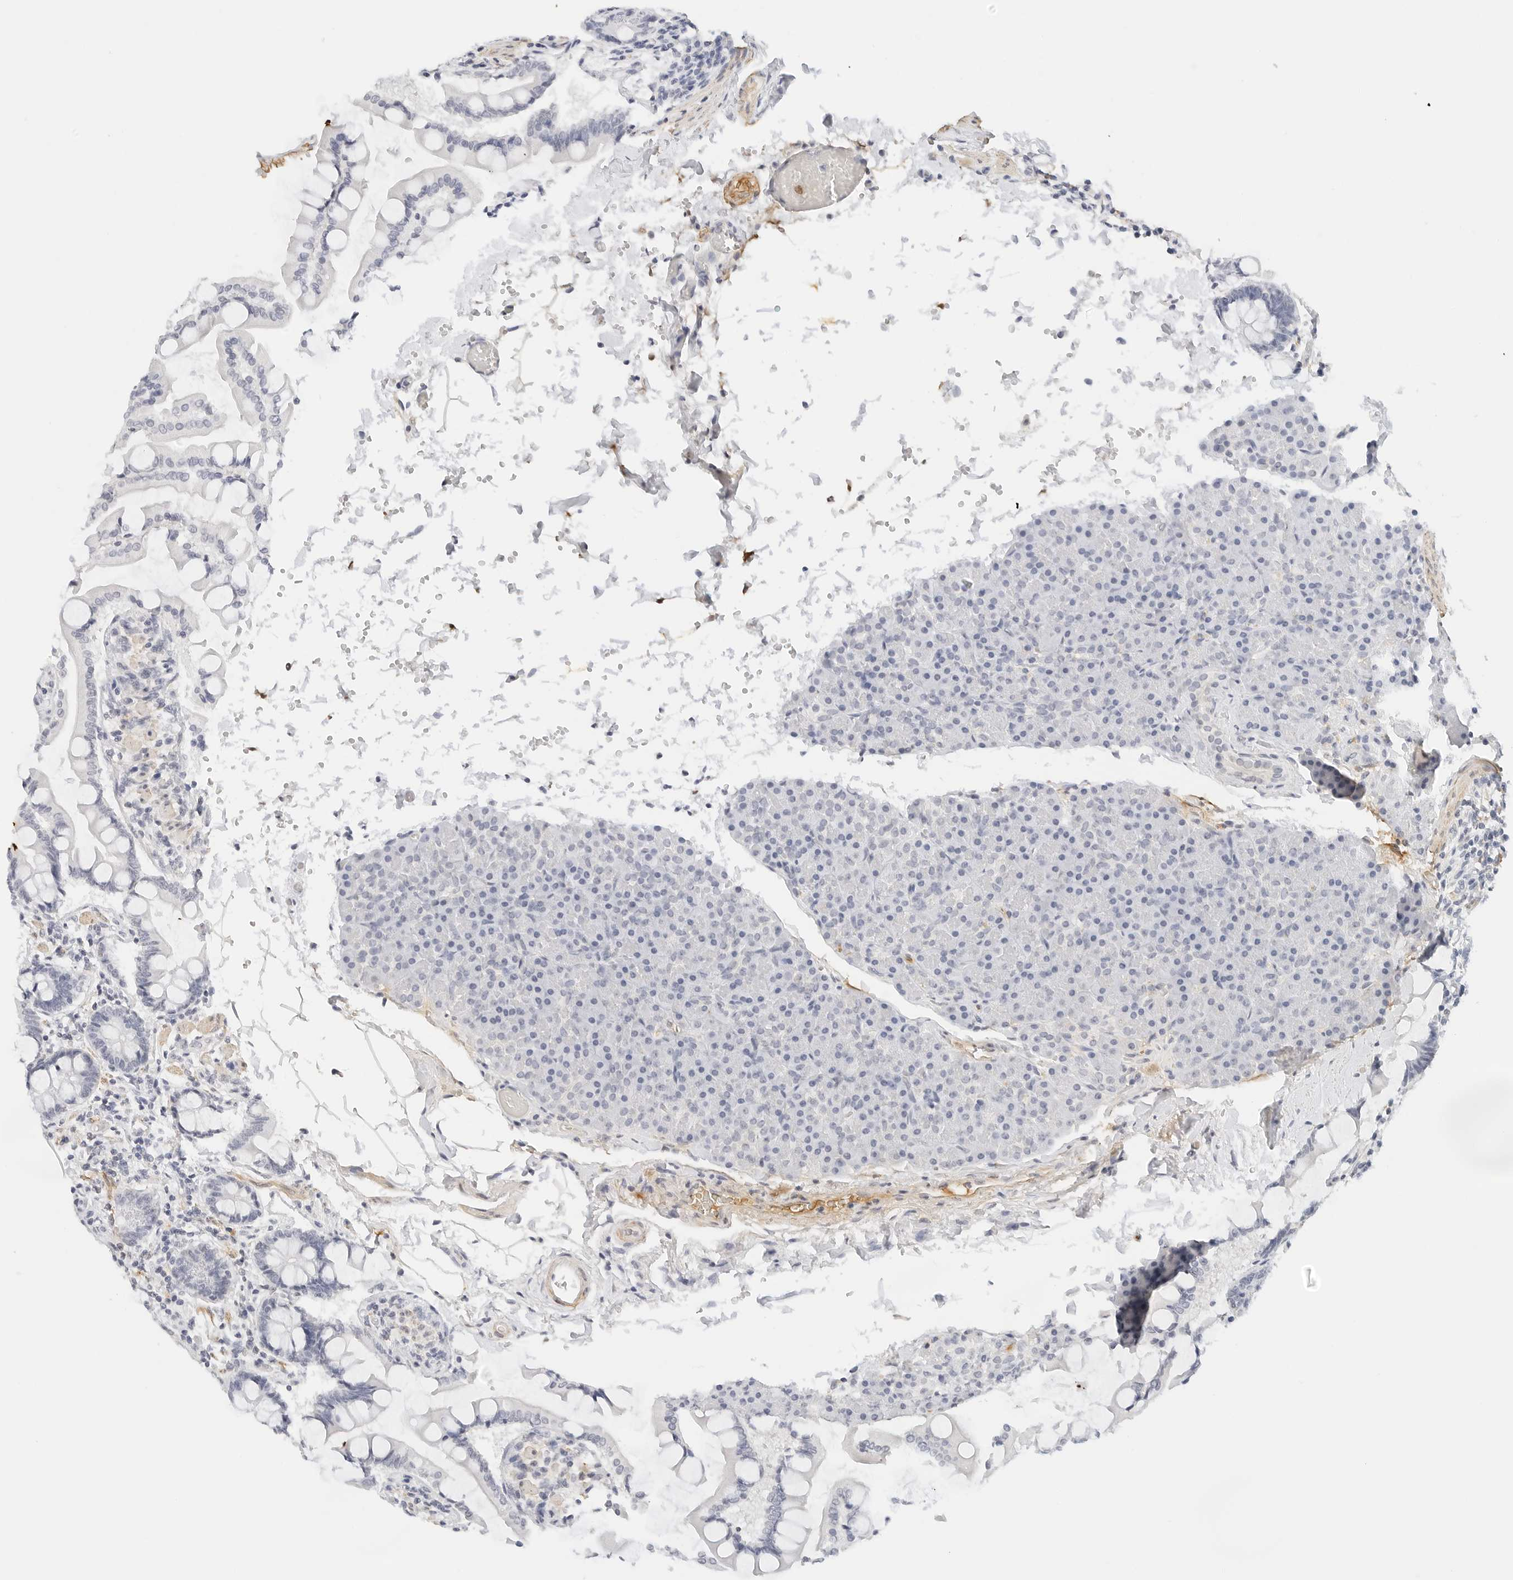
{"staining": {"intensity": "negative", "quantity": "none", "location": "none"}, "tissue": "pancreas", "cell_type": "Exocrine glandular cells", "image_type": "normal", "snomed": [{"axis": "morphology", "description": "Normal tissue, NOS"}, {"axis": "topography", "description": "Pancreas"}], "caption": "Immunohistochemistry of unremarkable human pancreas shows no positivity in exocrine glandular cells.", "gene": "PKDCC", "patient": {"sex": "female", "age": 43}}